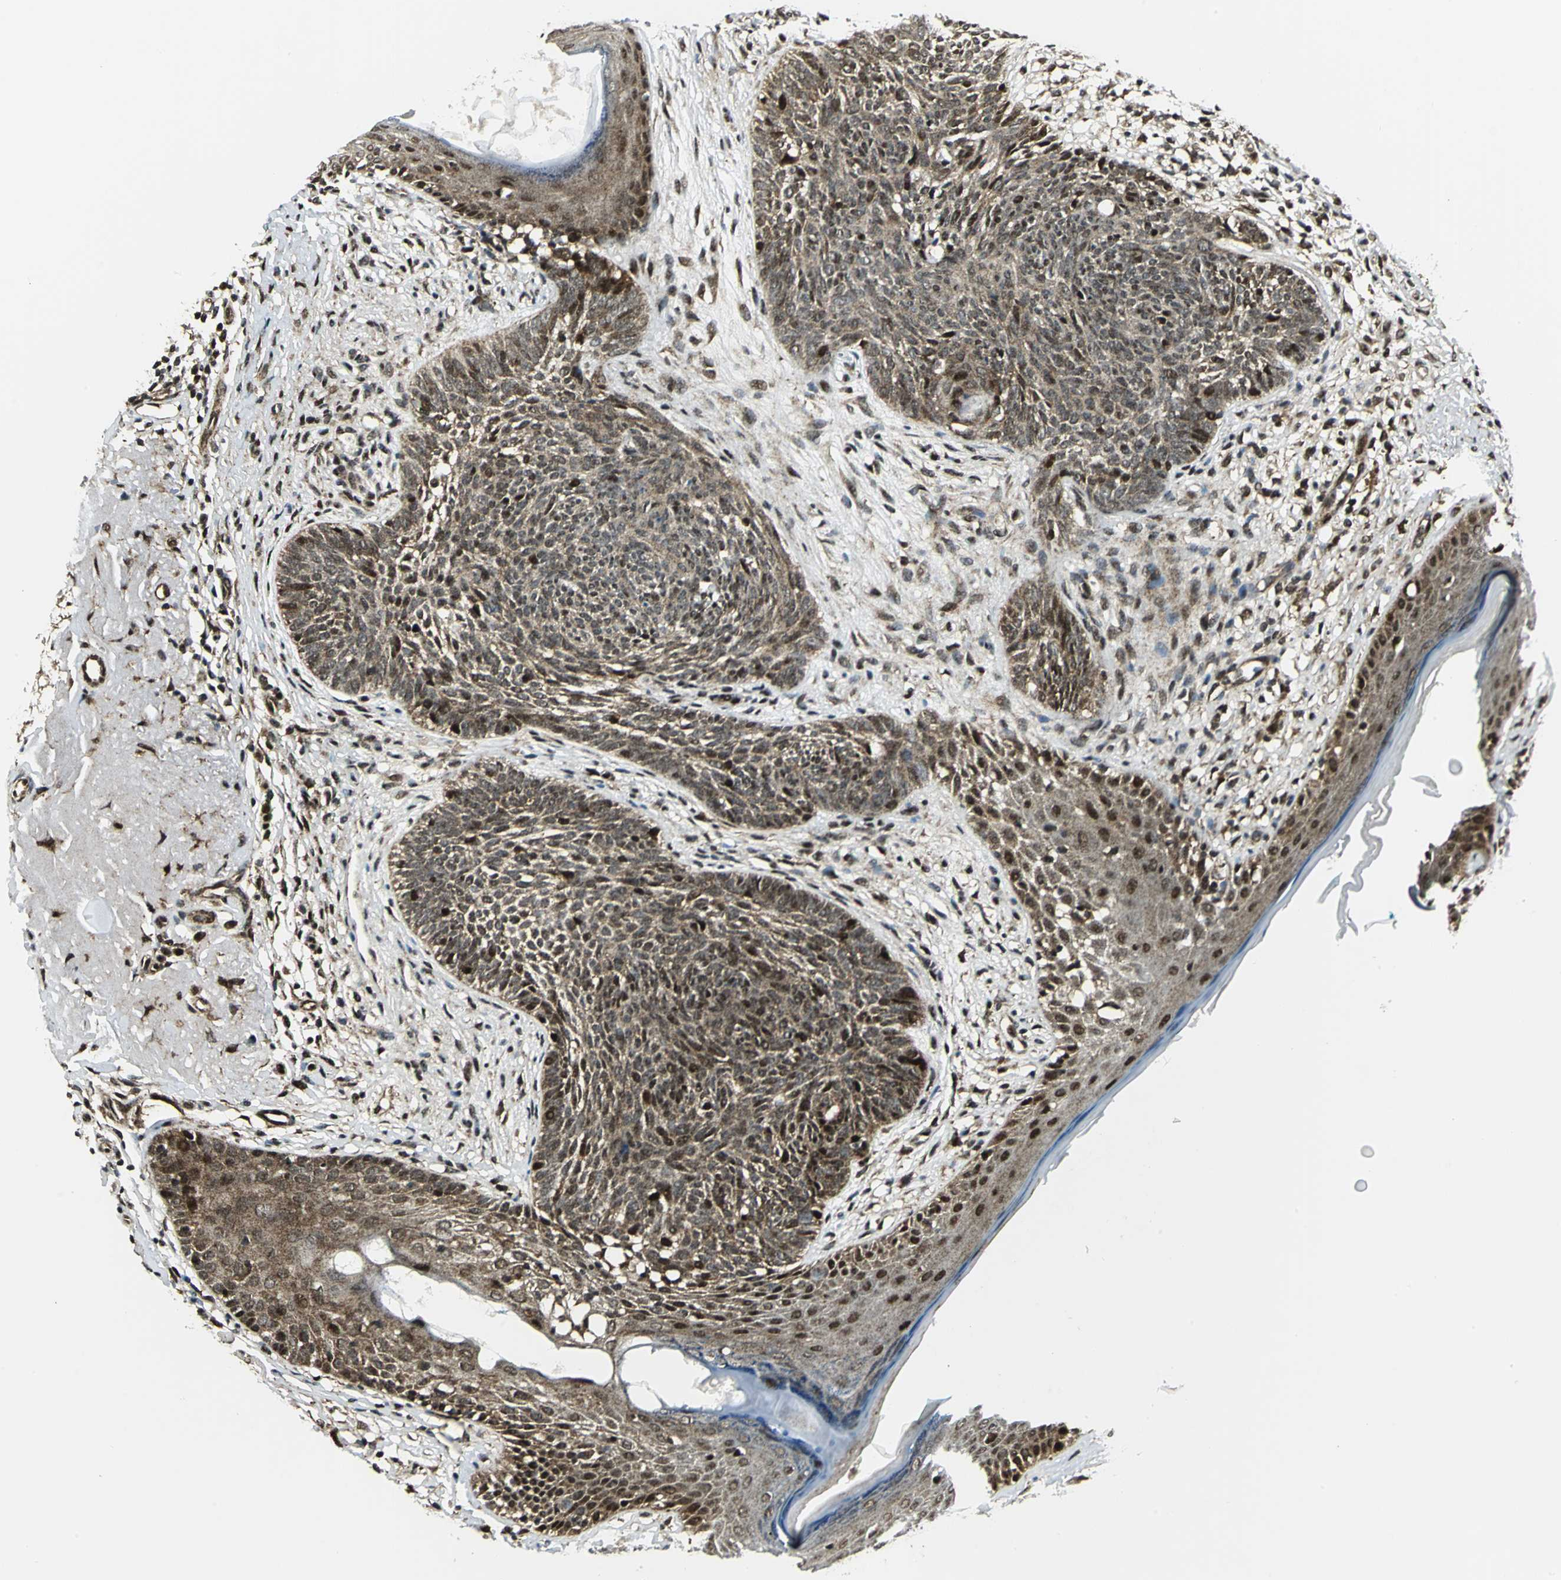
{"staining": {"intensity": "moderate", "quantity": ">75%", "location": "cytoplasmic/membranous,nuclear"}, "tissue": "skin cancer", "cell_type": "Tumor cells", "image_type": "cancer", "snomed": [{"axis": "morphology", "description": "Basal cell carcinoma"}, {"axis": "topography", "description": "Skin"}], "caption": "Skin cancer (basal cell carcinoma) stained for a protein (brown) shows moderate cytoplasmic/membranous and nuclear positive expression in approximately >75% of tumor cells.", "gene": "COPS5", "patient": {"sex": "male", "age": 74}}